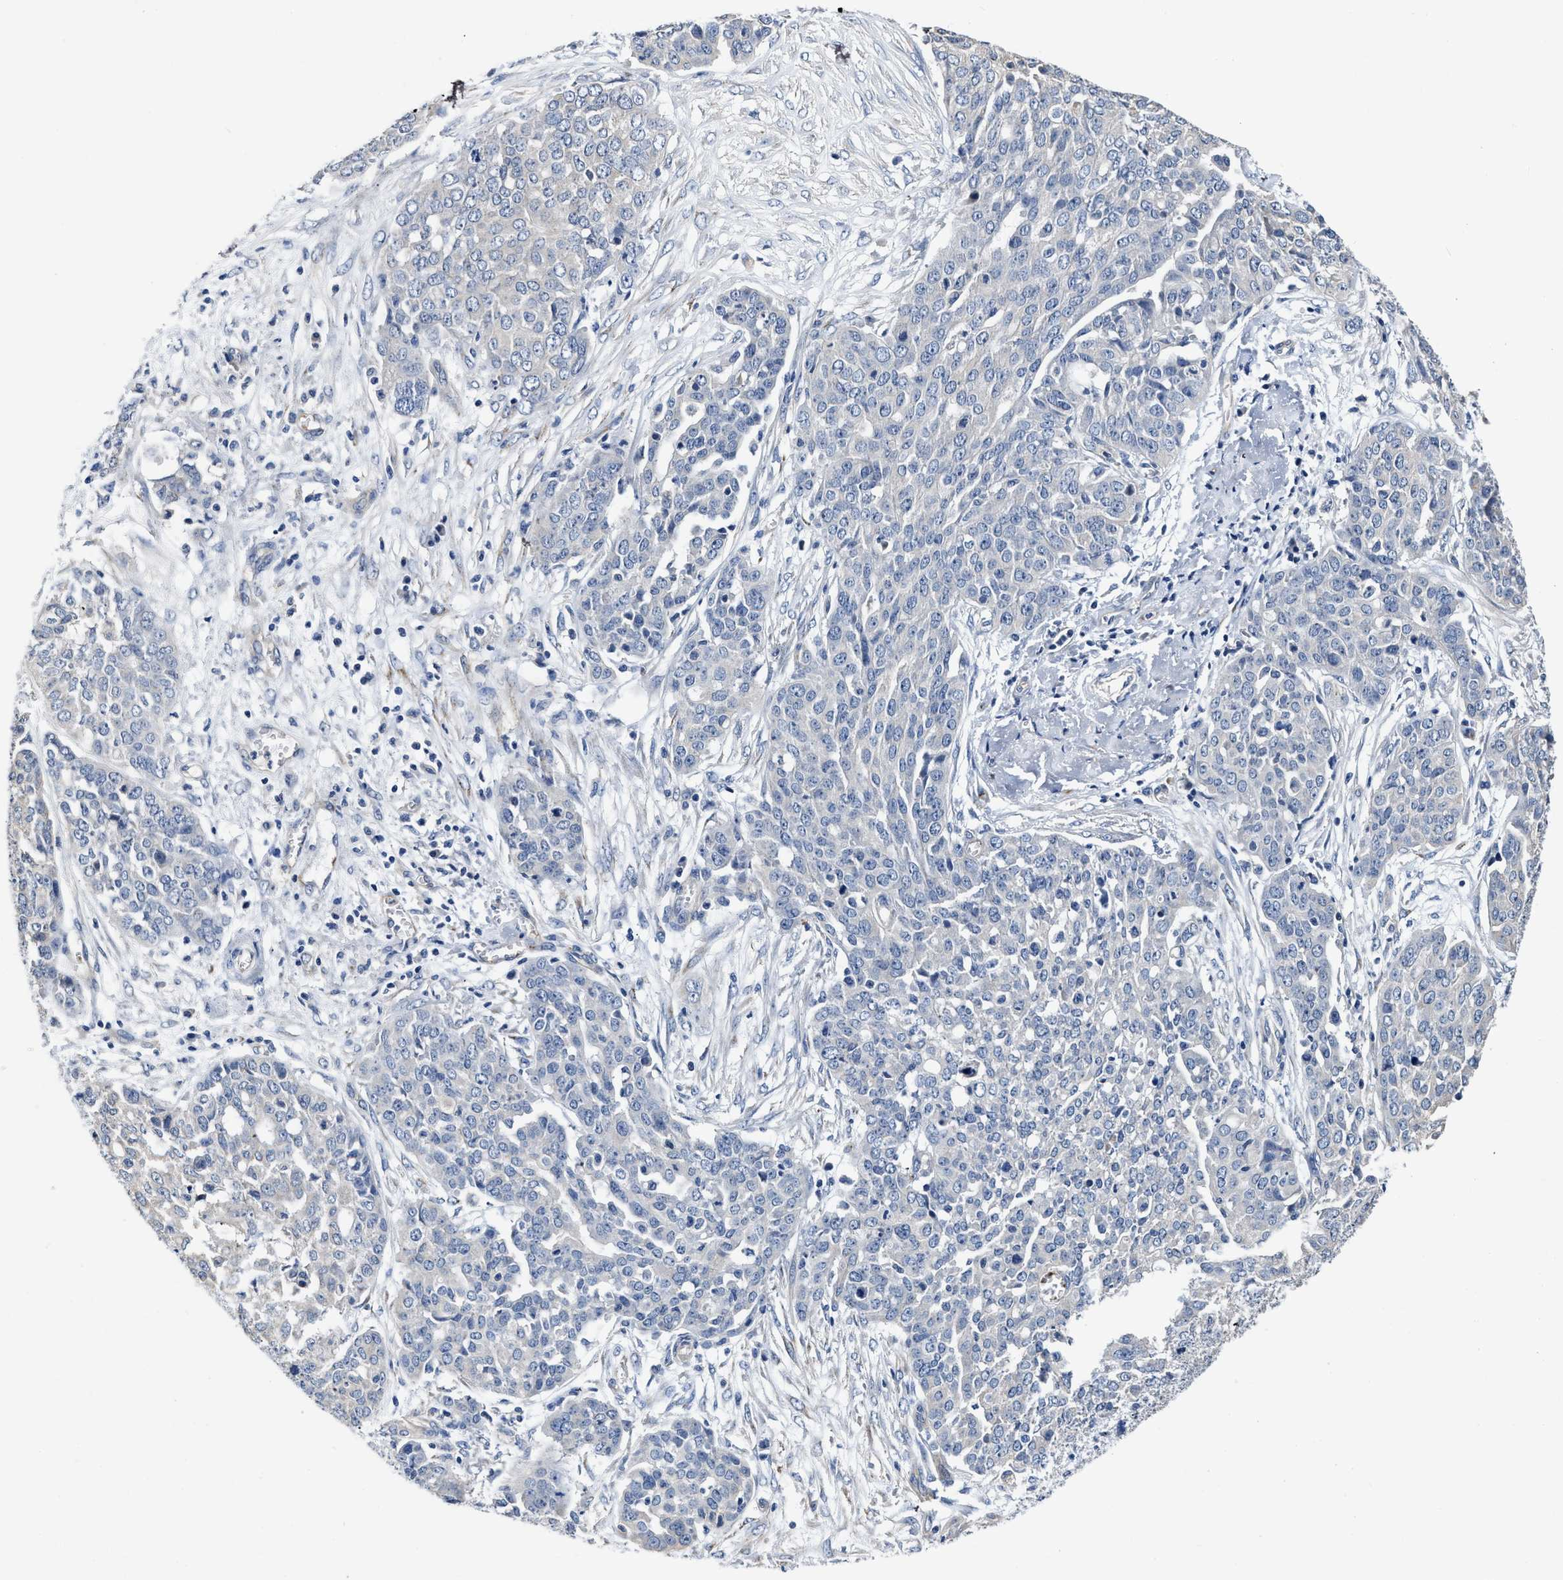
{"staining": {"intensity": "negative", "quantity": "none", "location": "none"}, "tissue": "ovarian cancer", "cell_type": "Tumor cells", "image_type": "cancer", "snomed": [{"axis": "morphology", "description": "Cystadenocarcinoma, serous, NOS"}, {"axis": "topography", "description": "Soft tissue"}, {"axis": "topography", "description": "Ovary"}], "caption": "High power microscopy image of an IHC image of ovarian cancer, revealing no significant expression in tumor cells.", "gene": "C22orf42", "patient": {"sex": "female", "age": 57}}